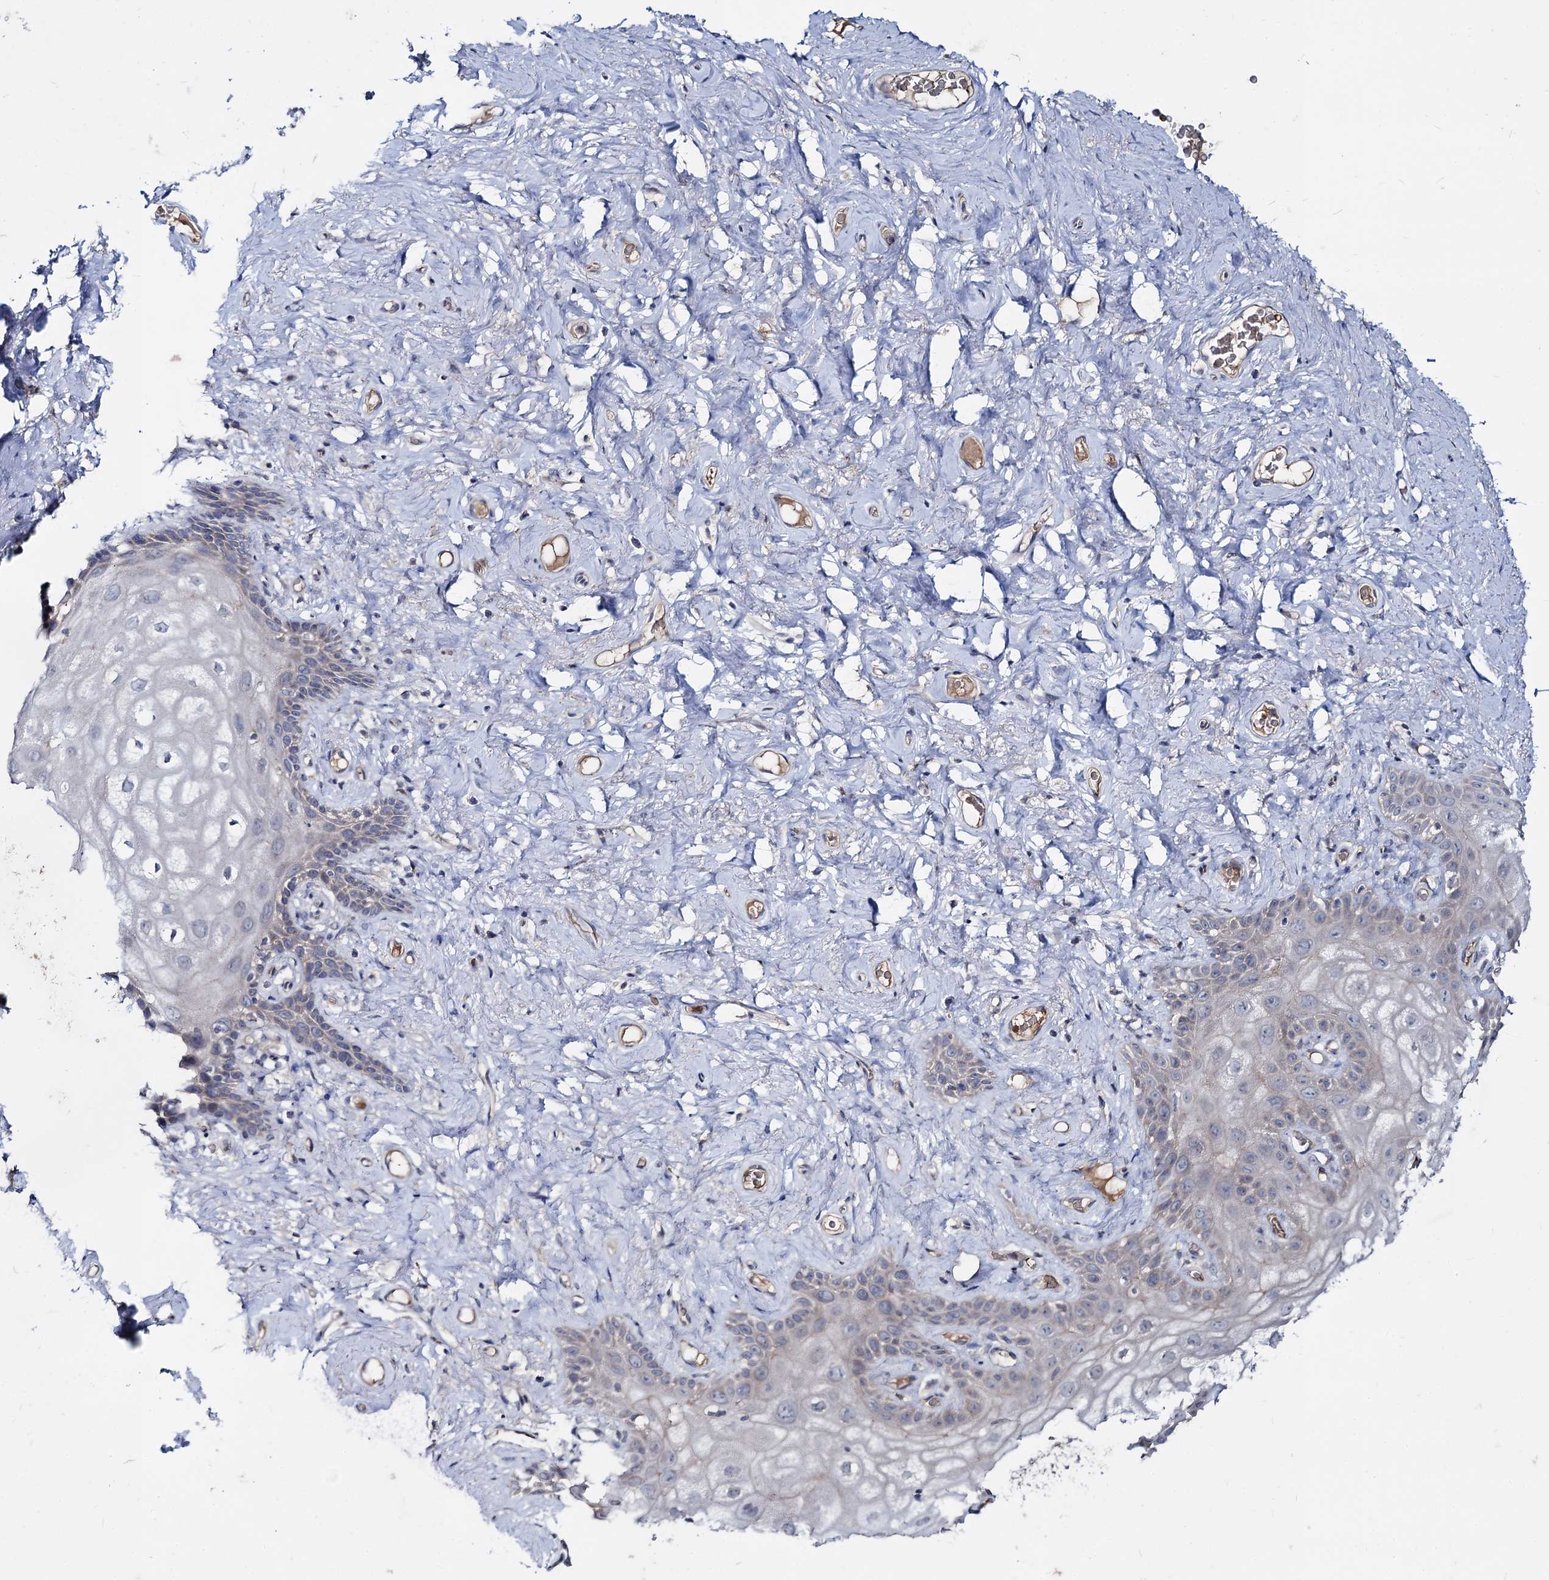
{"staining": {"intensity": "negative", "quantity": "none", "location": "none"}, "tissue": "vagina", "cell_type": "Squamous epithelial cells", "image_type": "normal", "snomed": [{"axis": "morphology", "description": "Normal tissue, NOS"}, {"axis": "topography", "description": "Vagina"}], "caption": "A photomicrograph of human vagina is negative for staining in squamous epithelial cells. (Stains: DAB (3,3'-diaminobenzidine) IHC with hematoxylin counter stain, Microscopy: brightfield microscopy at high magnification).", "gene": "RNF6", "patient": {"sex": "female", "age": 68}}